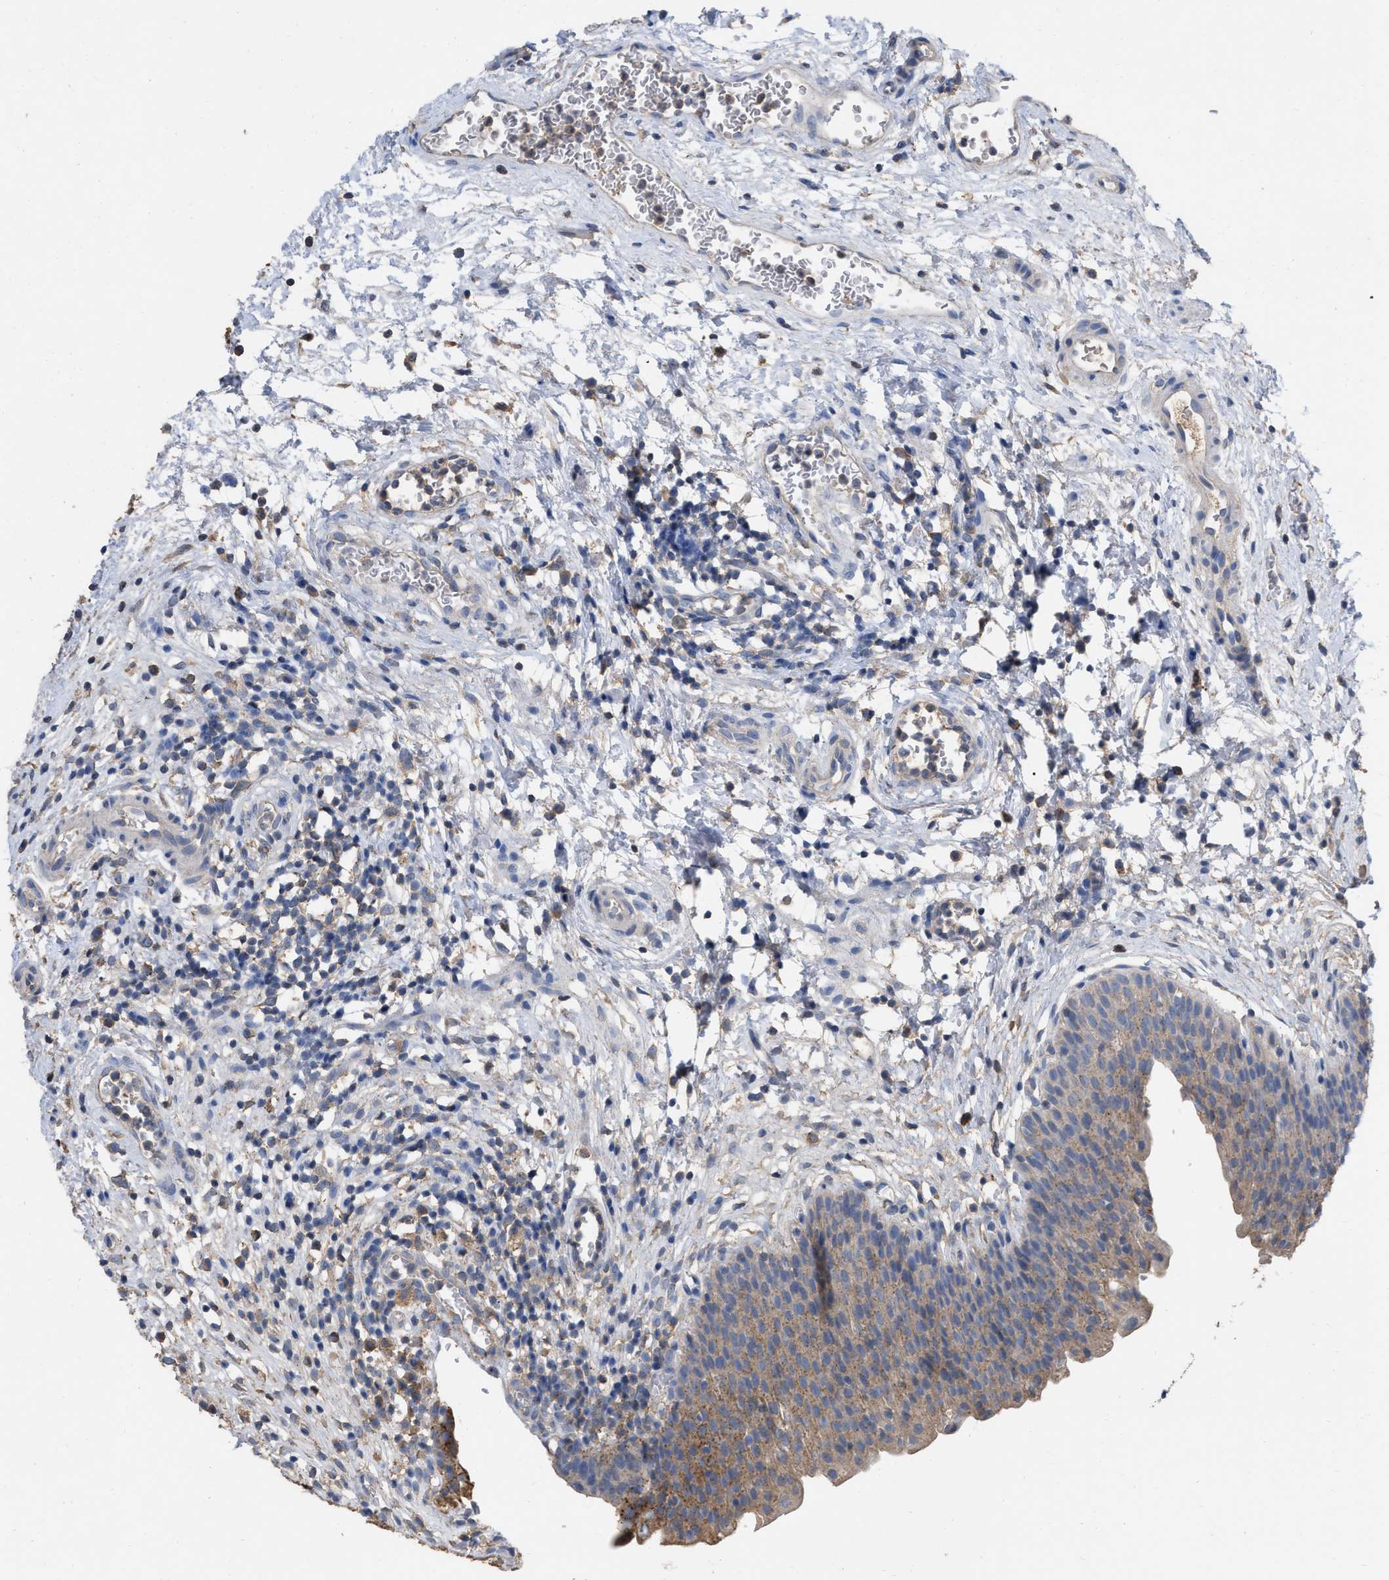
{"staining": {"intensity": "moderate", "quantity": "25%-75%", "location": "cytoplasmic/membranous"}, "tissue": "urinary bladder", "cell_type": "Urothelial cells", "image_type": "normal", "snomed": [{"axis": "morphology", "description": "Normal tissue, NOS"}, {"axis": "topography", "description": "Urinary bladder"}], "caption": "Protein expression analysis of normal human urinary bladder reveals moderate cytoplasmic/membranous positivity in approximately 25%-75% of urothelial cells.", "gene": "GPR179", "patient": {"sex": "male", "age": 37}}